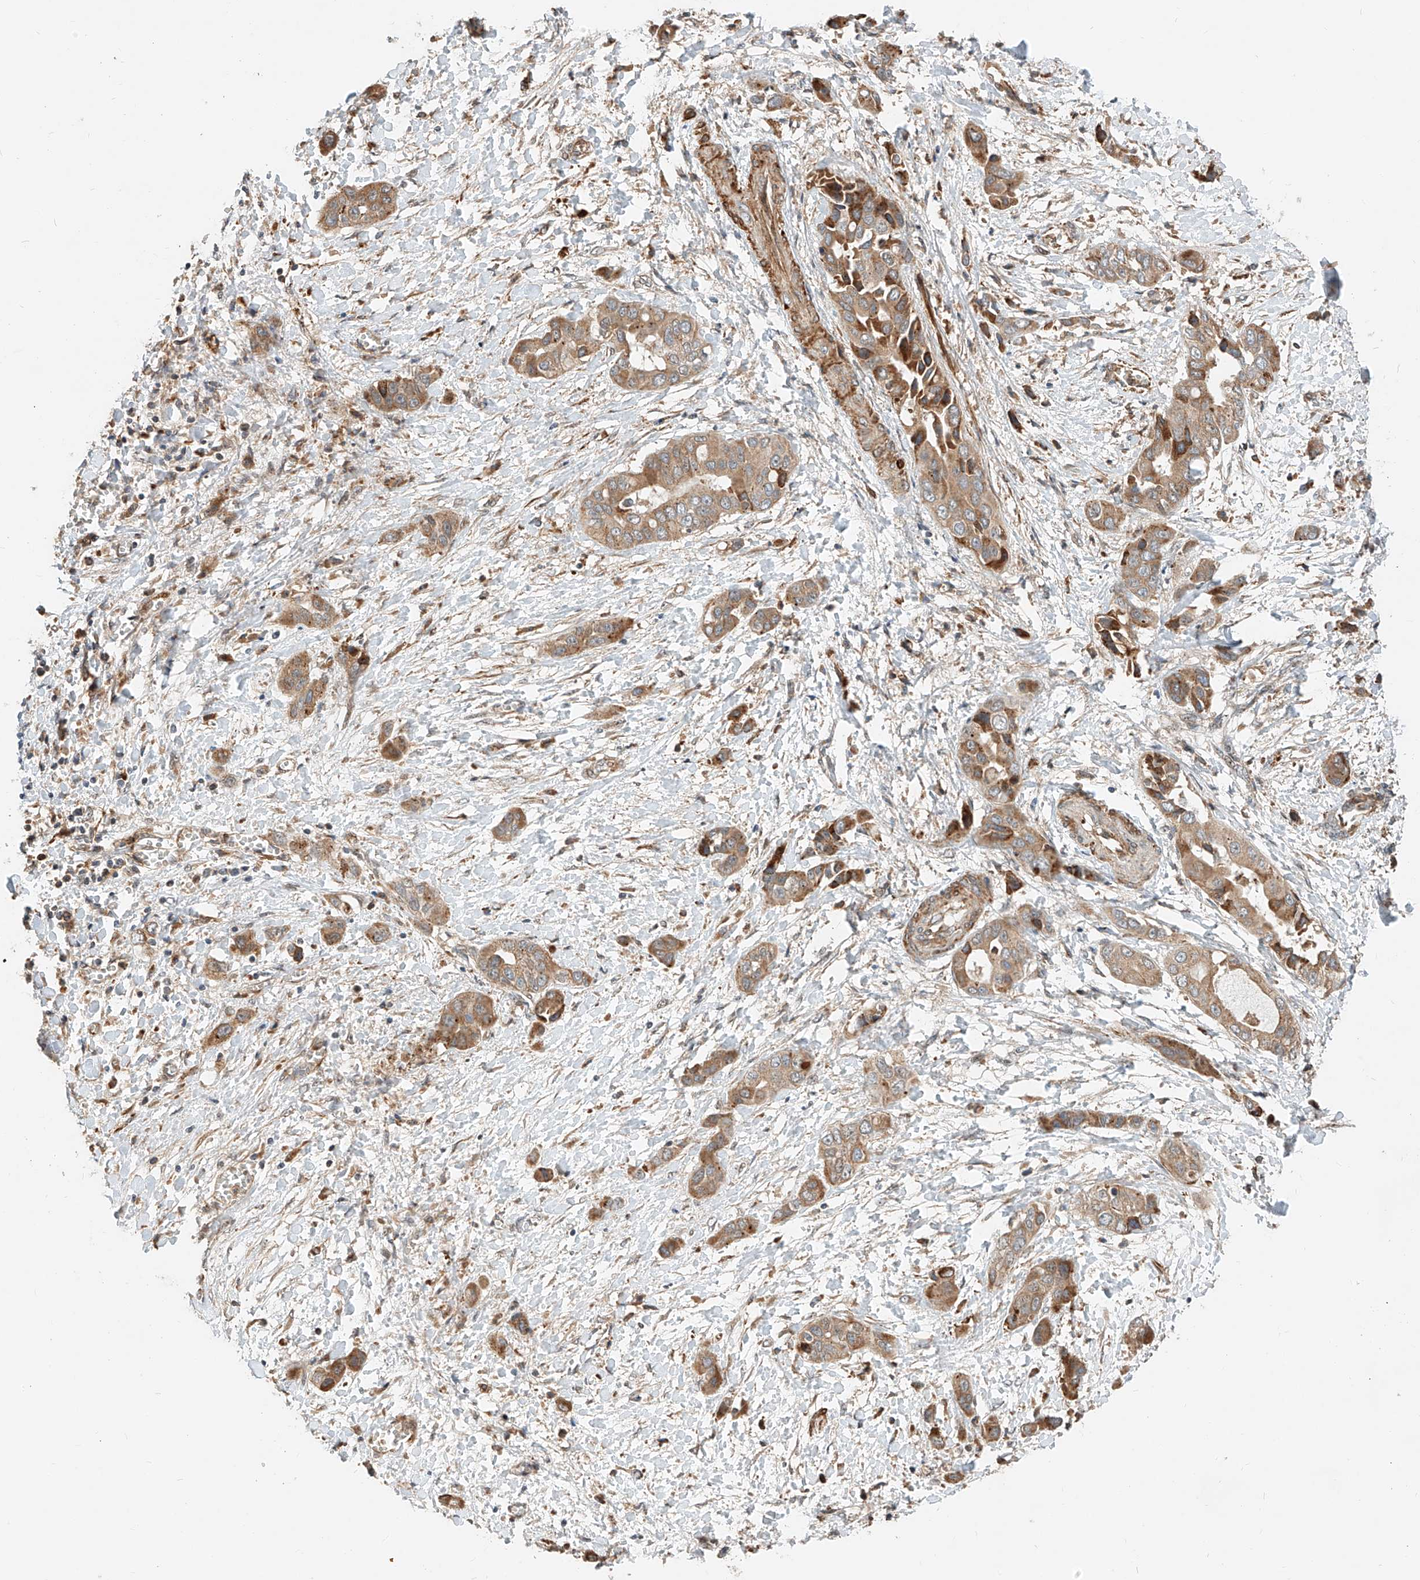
{"staining": {"intensity": "strong", "quantity": ">75%", "location": "cytoplasmic/membranous"}, "tissue": "liver cancer", "cell_type": "Tumor cells", "image_type": "cancer", "snomed": [{"axis": "morphology", "description": "Cholangiocarcinoma"}, {"axis": "topography", "description": "Liver"}], "caption": "Cholangiocarcinoma (liver) was stained to show a protein in brown. There is high levels of strong cytoplasmic/membranous positivity in about >75% of tumor cells. Nuclei are stained in blue.", "gene": "CPAMD8", "patient": {"sex": "female", "age": 52}}